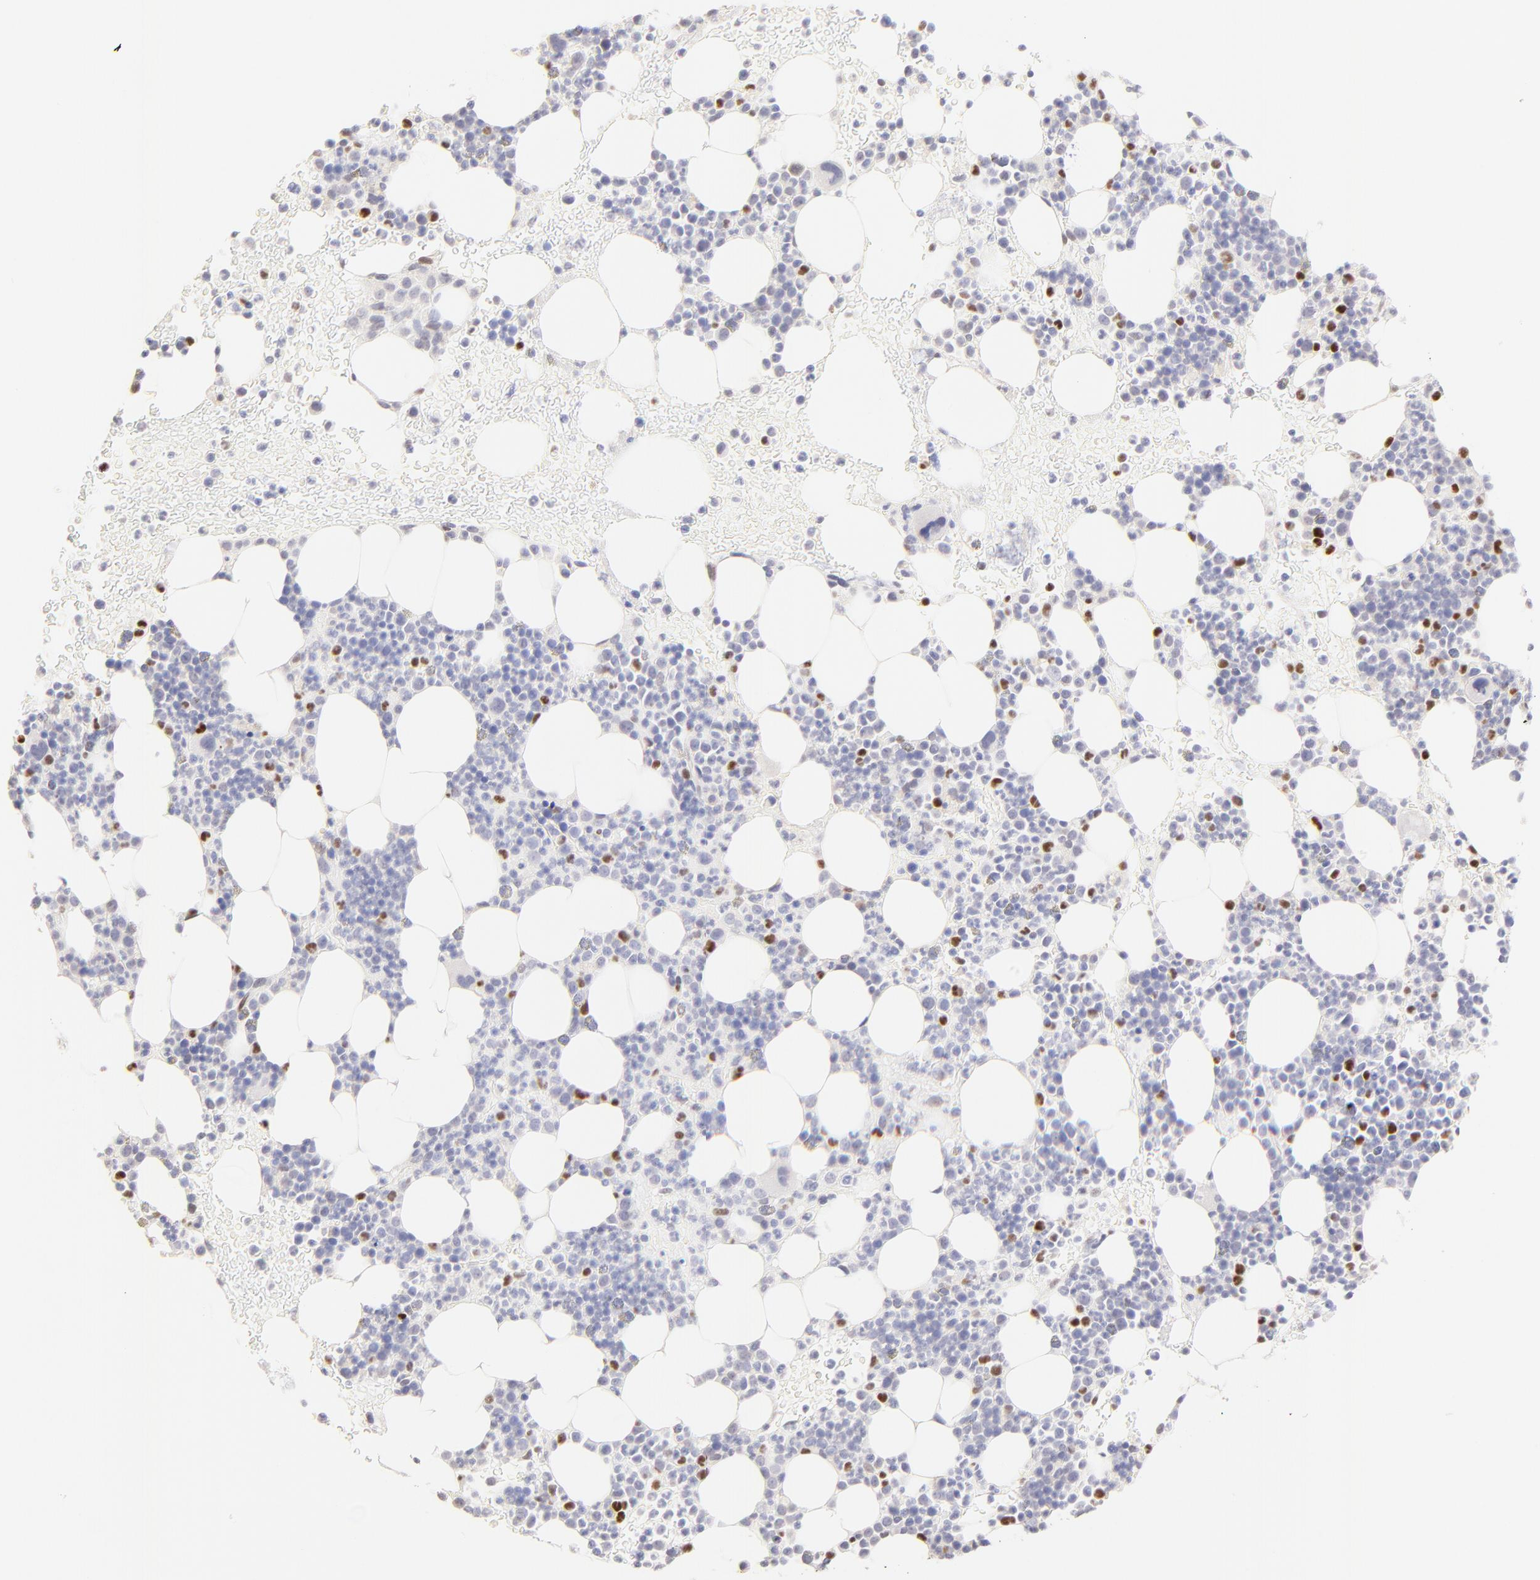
{"staining": {"intensity": "strong", "quantity": "<25%", "location": "nuclear"}, "tissue": "bone marrow", "cell_type": "Hematopoietic cells", "image_type": "normal", "snomed": [{"axis": "morphology", "description": "Normal tissue, NOS"}, {"axis": "topography", "description": "Bone marrow"}], "caption": "This image shows immunohistochemistry (IHC) staining of unremarkable bone marrow, with medium strong nuclear positivity in about <25% of hematopoietic cells.", "gene": "KLF4", "patient": {"sex": "male", "age": 17}}